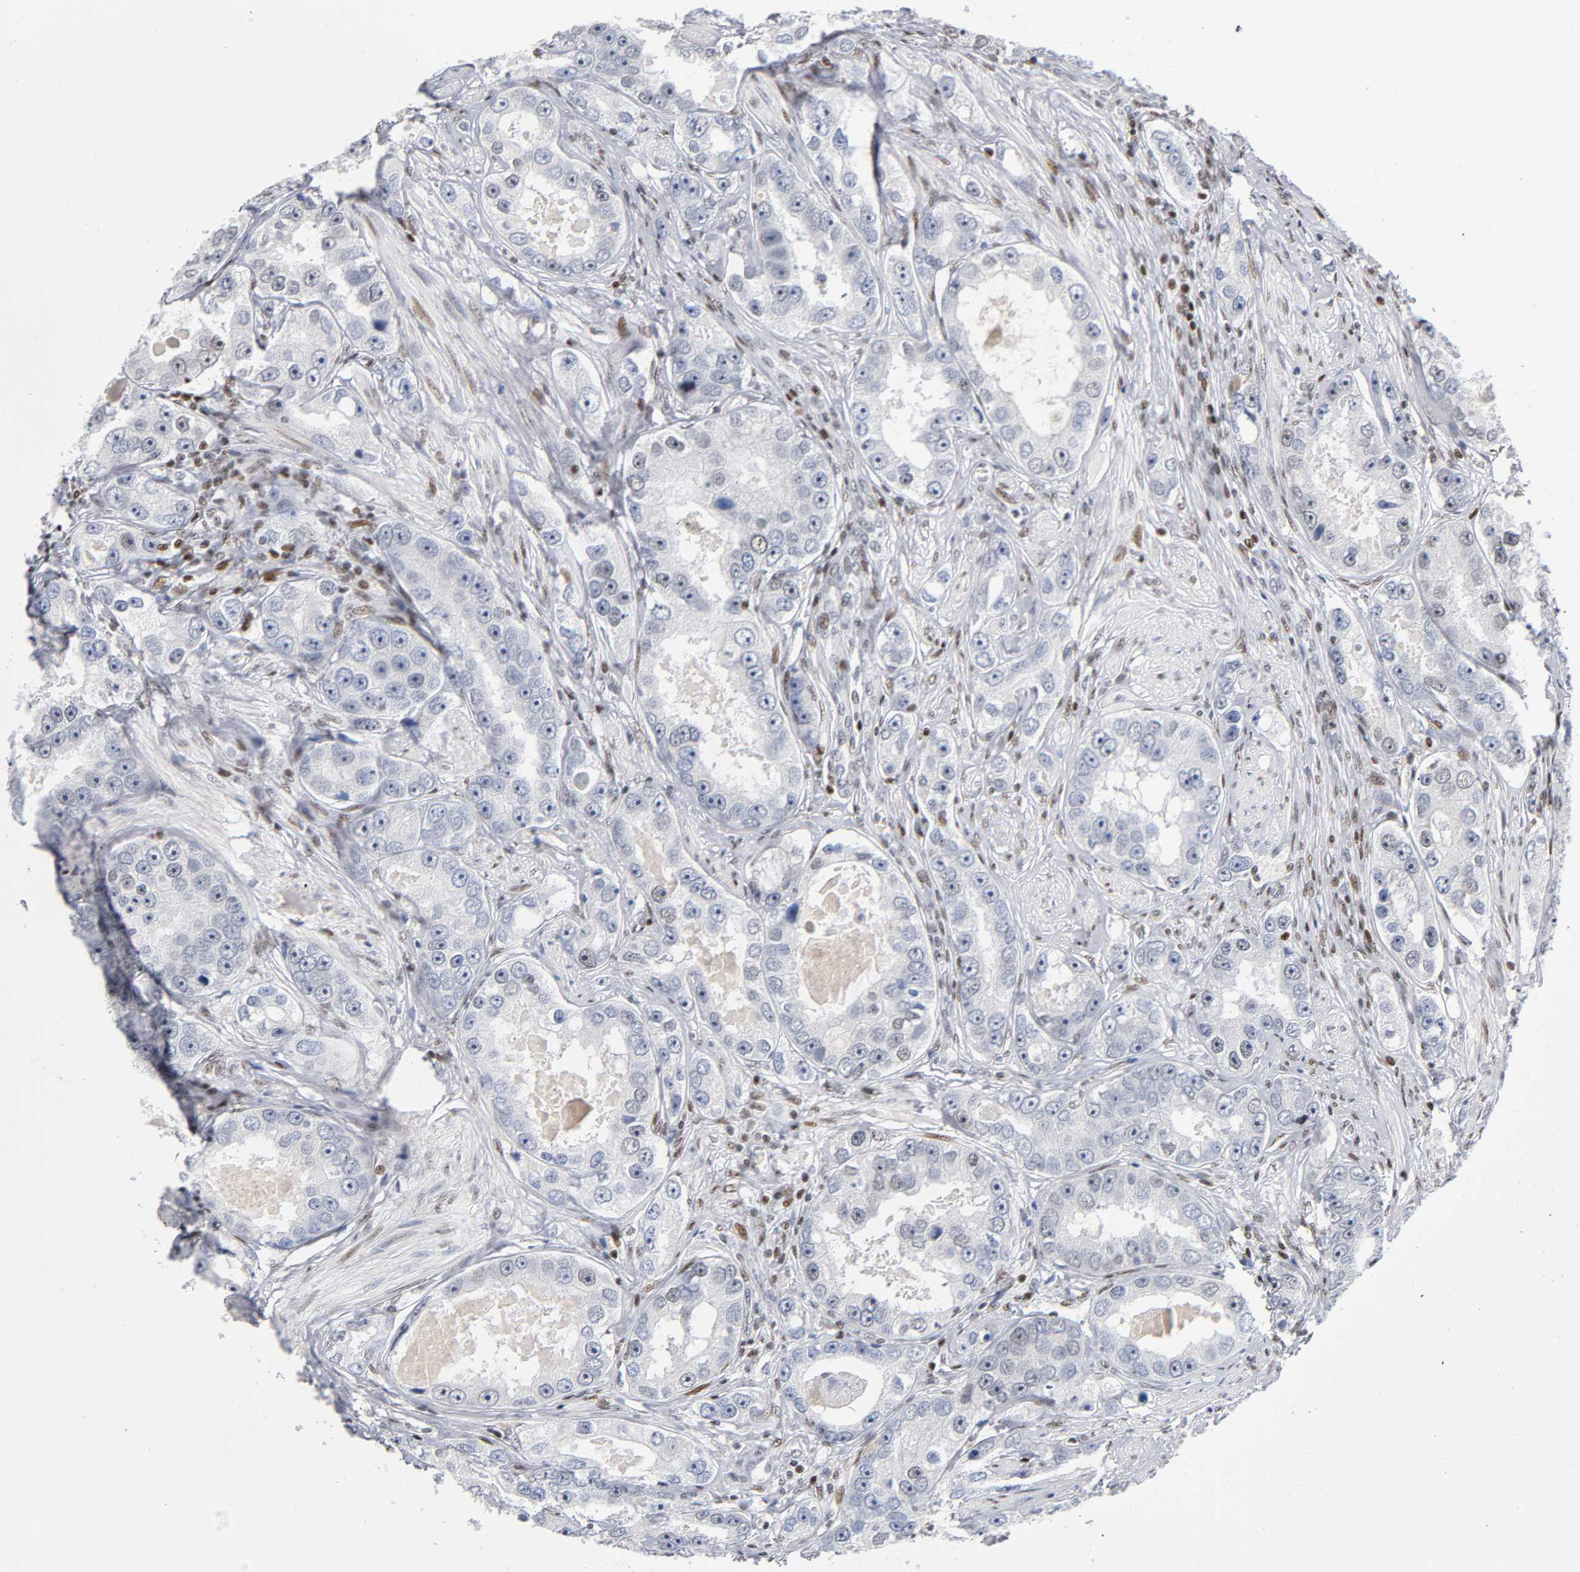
{"staining": {"intensity": "negative", "quantity": "none", "location": "none"}, "tissue": "prostate cancer", "cell_type": "Tumor cells", "image_type": "cancer", "snomed": [{"axis": "morphology", "description": "Adenocarcinoma, High grade"}, {"axis": "topography", "description": "Prostate"}], "caption": "A histopathology image of prostate cancer (high-grade adenocarcinoma) stained for a protein reveals no brown staining in tumor cells.", "gene": "SP3", "patient": {"sex": "male", "age": 63}}